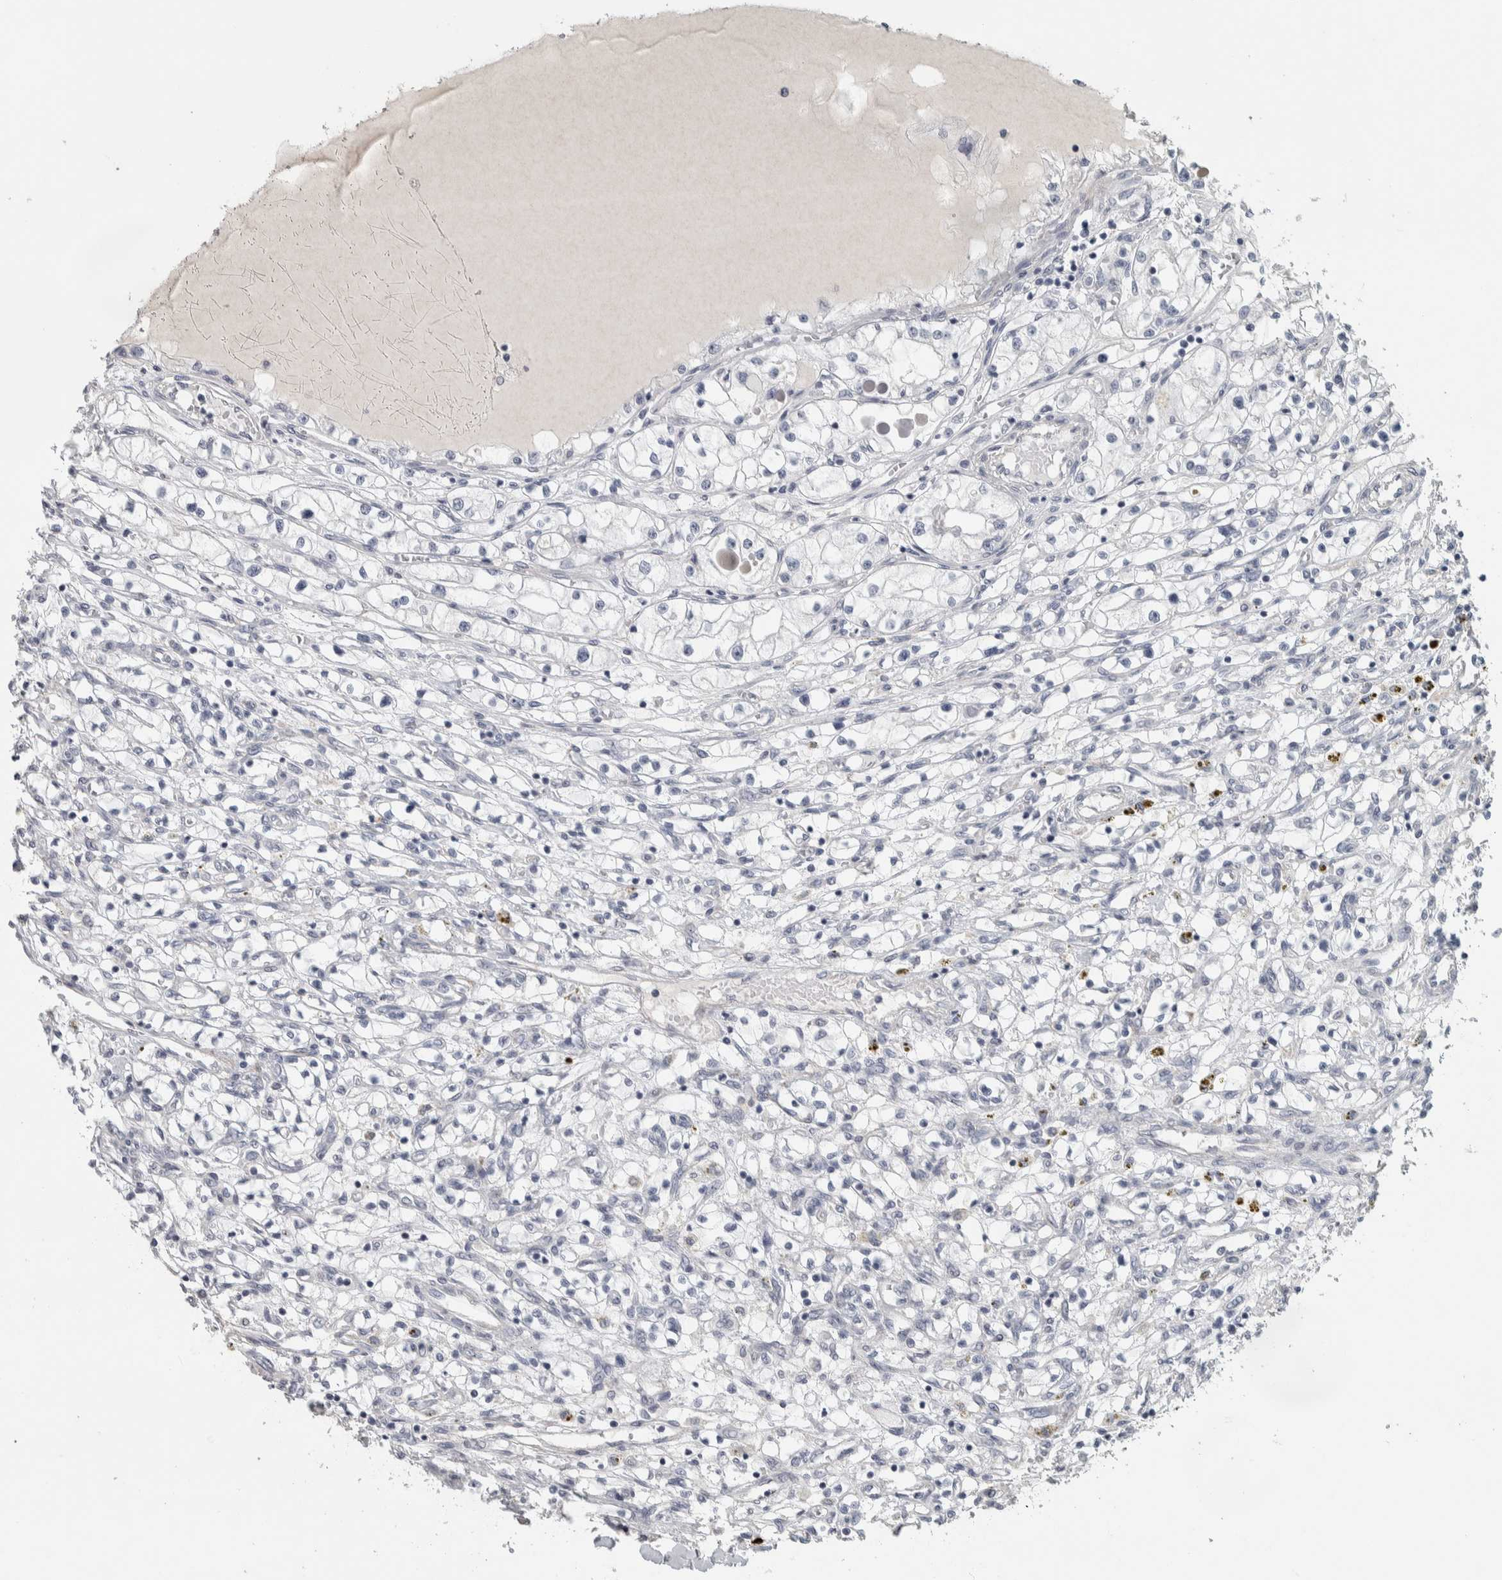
{"staining": {"intensity": "negative", "quantity": "none", "location": "none"}, "tissue": "renal cancer", "cell_type": "Tumor cells", "image_type": "cancer", "snomed": [{"axis": "morphology", "description": "Adenocarcinoma, NOS"}, {"axis": "topography", "description": "Kidney"}], "caption": "A histopathology image of renal cancer stained for a protein demonstrates no brown staining in tumor cells.", "gene": "DCAF10", "patient": {"sex": "male", "age": 68}}